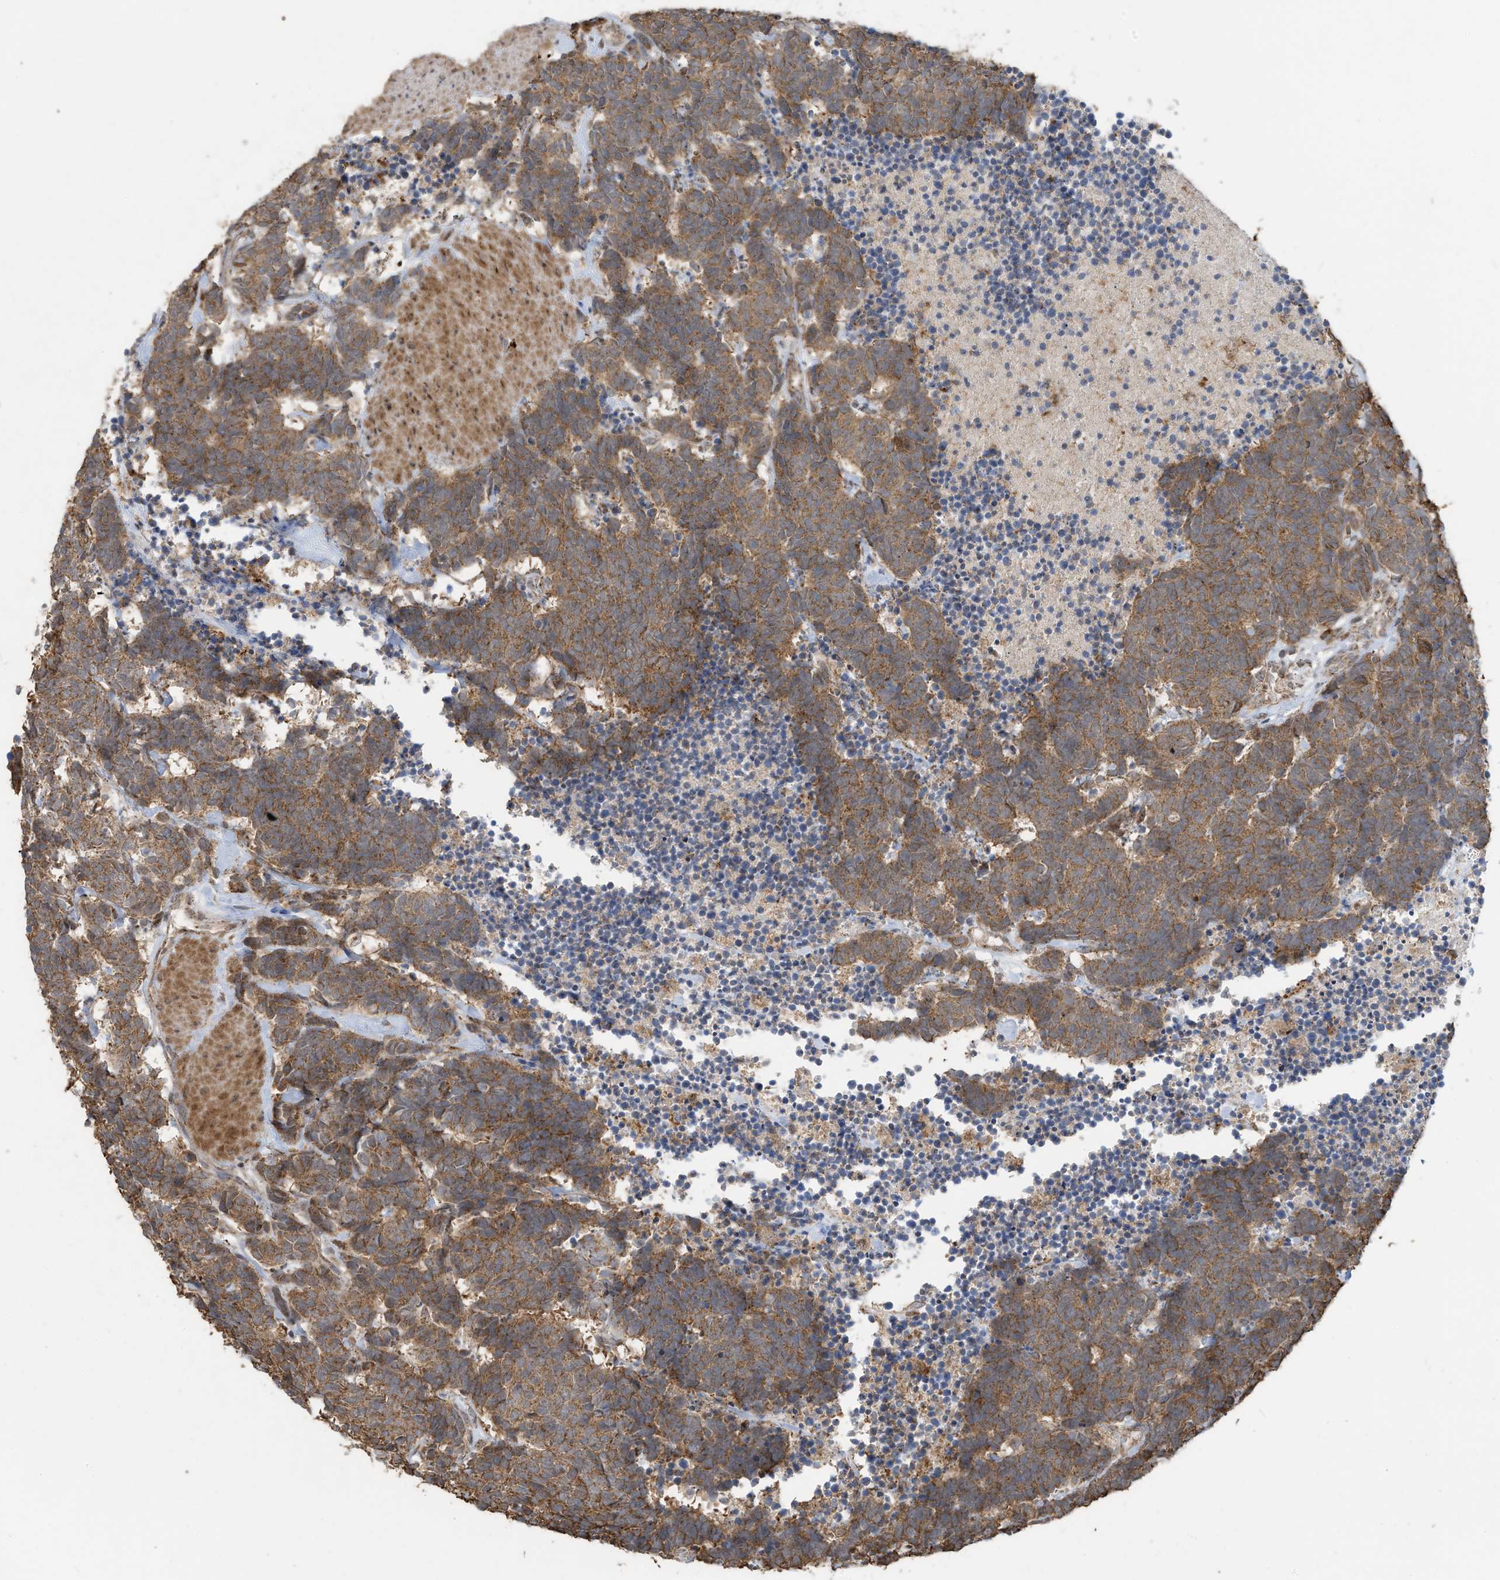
{"staining": {"intensity": "moderate", "quantity": ">75%", "location": "cytoplasmic/membranous"}, "tissue": "carcinoid", "cell_type": "Tumor cells", "image_type": "cancer", "snomed": [{"axis": "morphology", "description": "Carcinoma, NOS"}, {"axis": "morphology", "description": "Carcinoid, malignant, NOS"}, {"axis": "topography", "description": "Urinary bladder"}], "caption": "Protein staining displays moderate cytoplasmic/membranous expression in about >75% of tumor cells in carcinoma.", "gene": "C2orf74", "patient": {"sex": "male", "age": 57}}